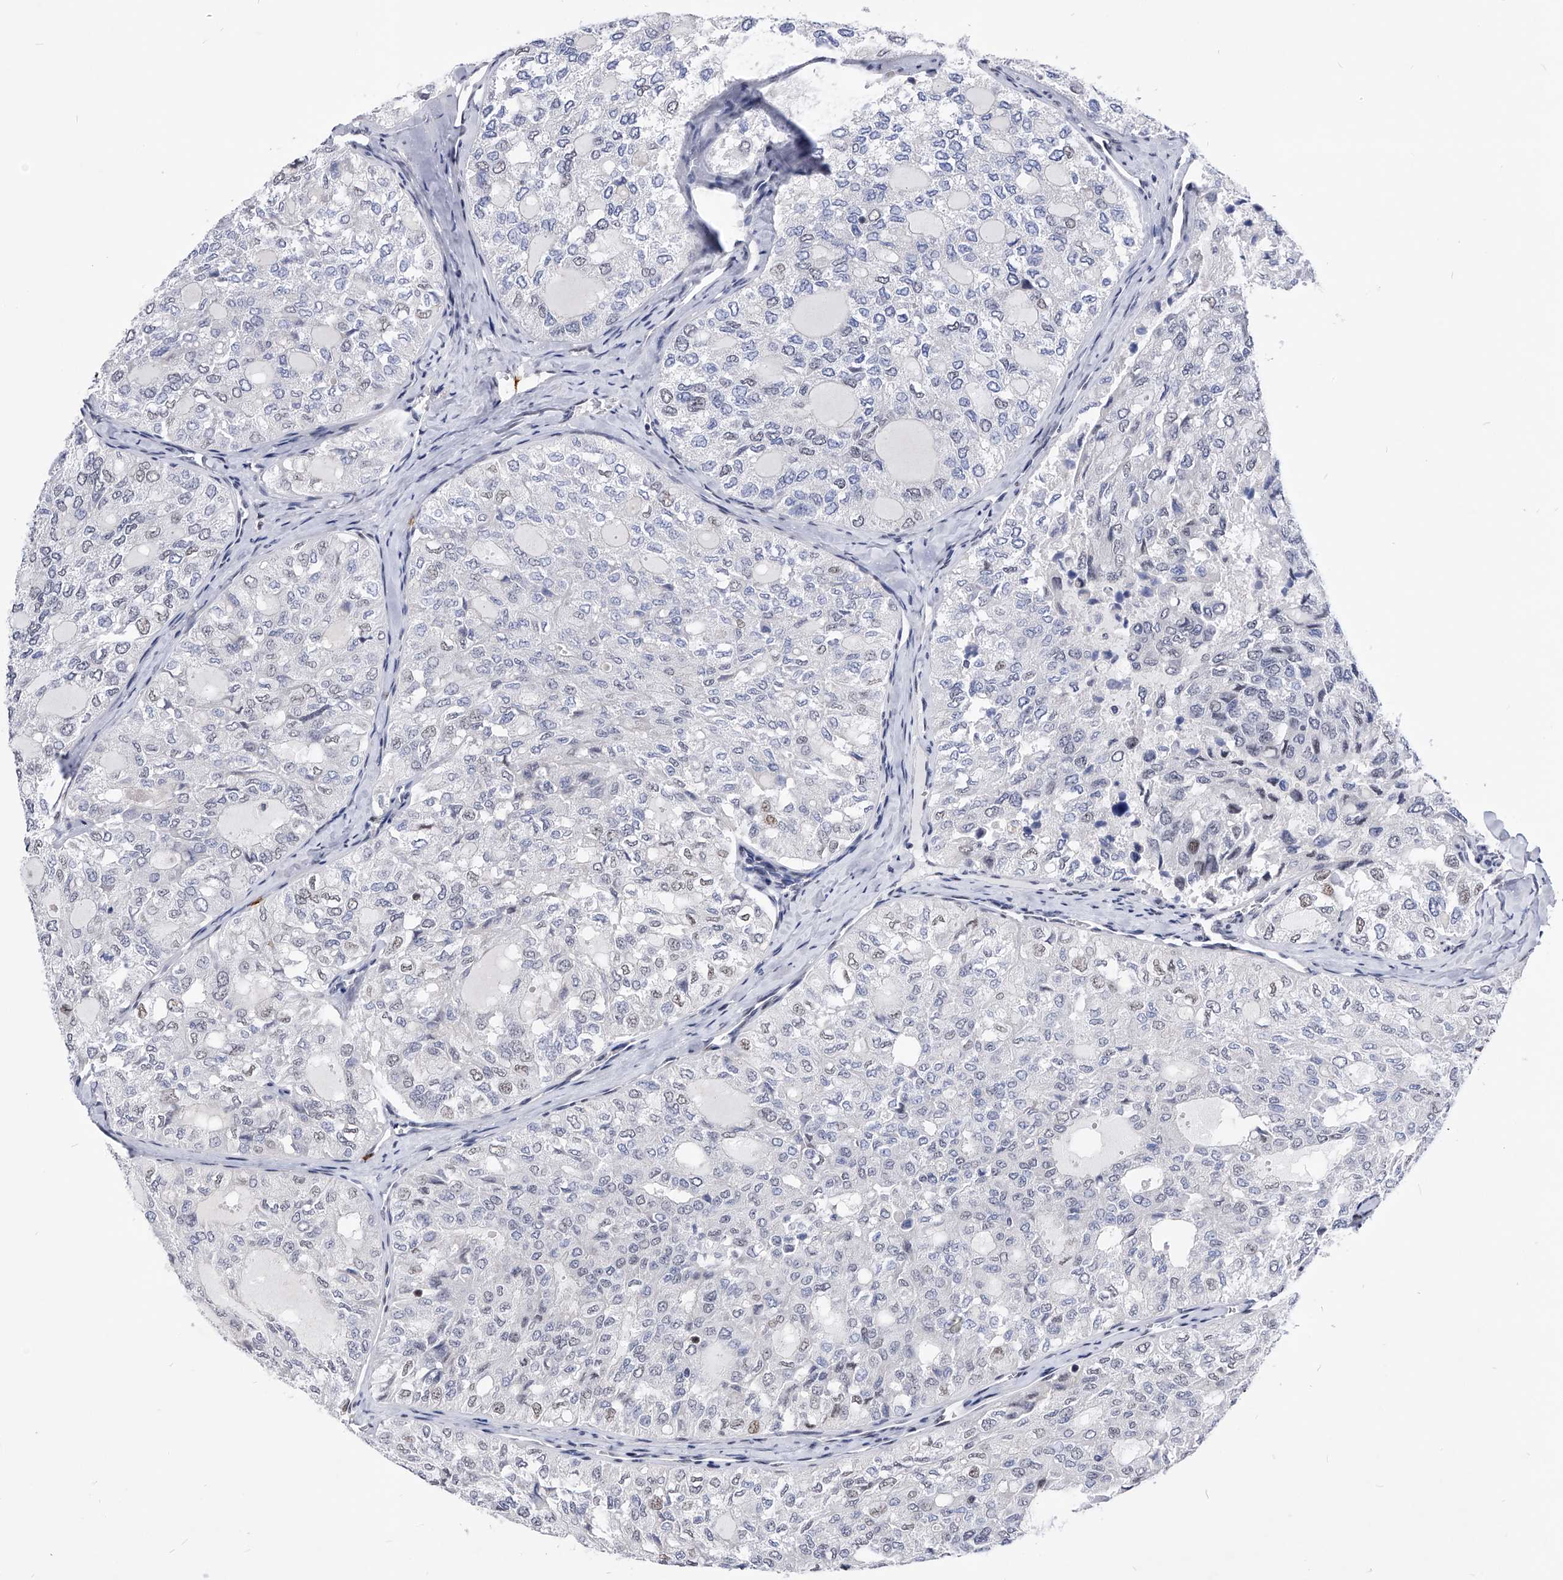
{"staining": {"intensity": "negative", "quantity": "none", "location": "none"}, "tissue": "thyroid cancer", "cell_type": "Tumor cells", "image_type": "cancer", "snomed": [{"axis": "morphology", "description": "Follicular adenoma carcinoma, NOS"}, {"axis": "topography", "description": "Thyroid gland"}], "caption": "High power microscopy histopathology image of an IHC image of follicular adenoma carcinoma (thyroid), revealing no significant staining in tumor cells.", "gene": "TESK2", "patient": {"sex": "male", "age": 75}}